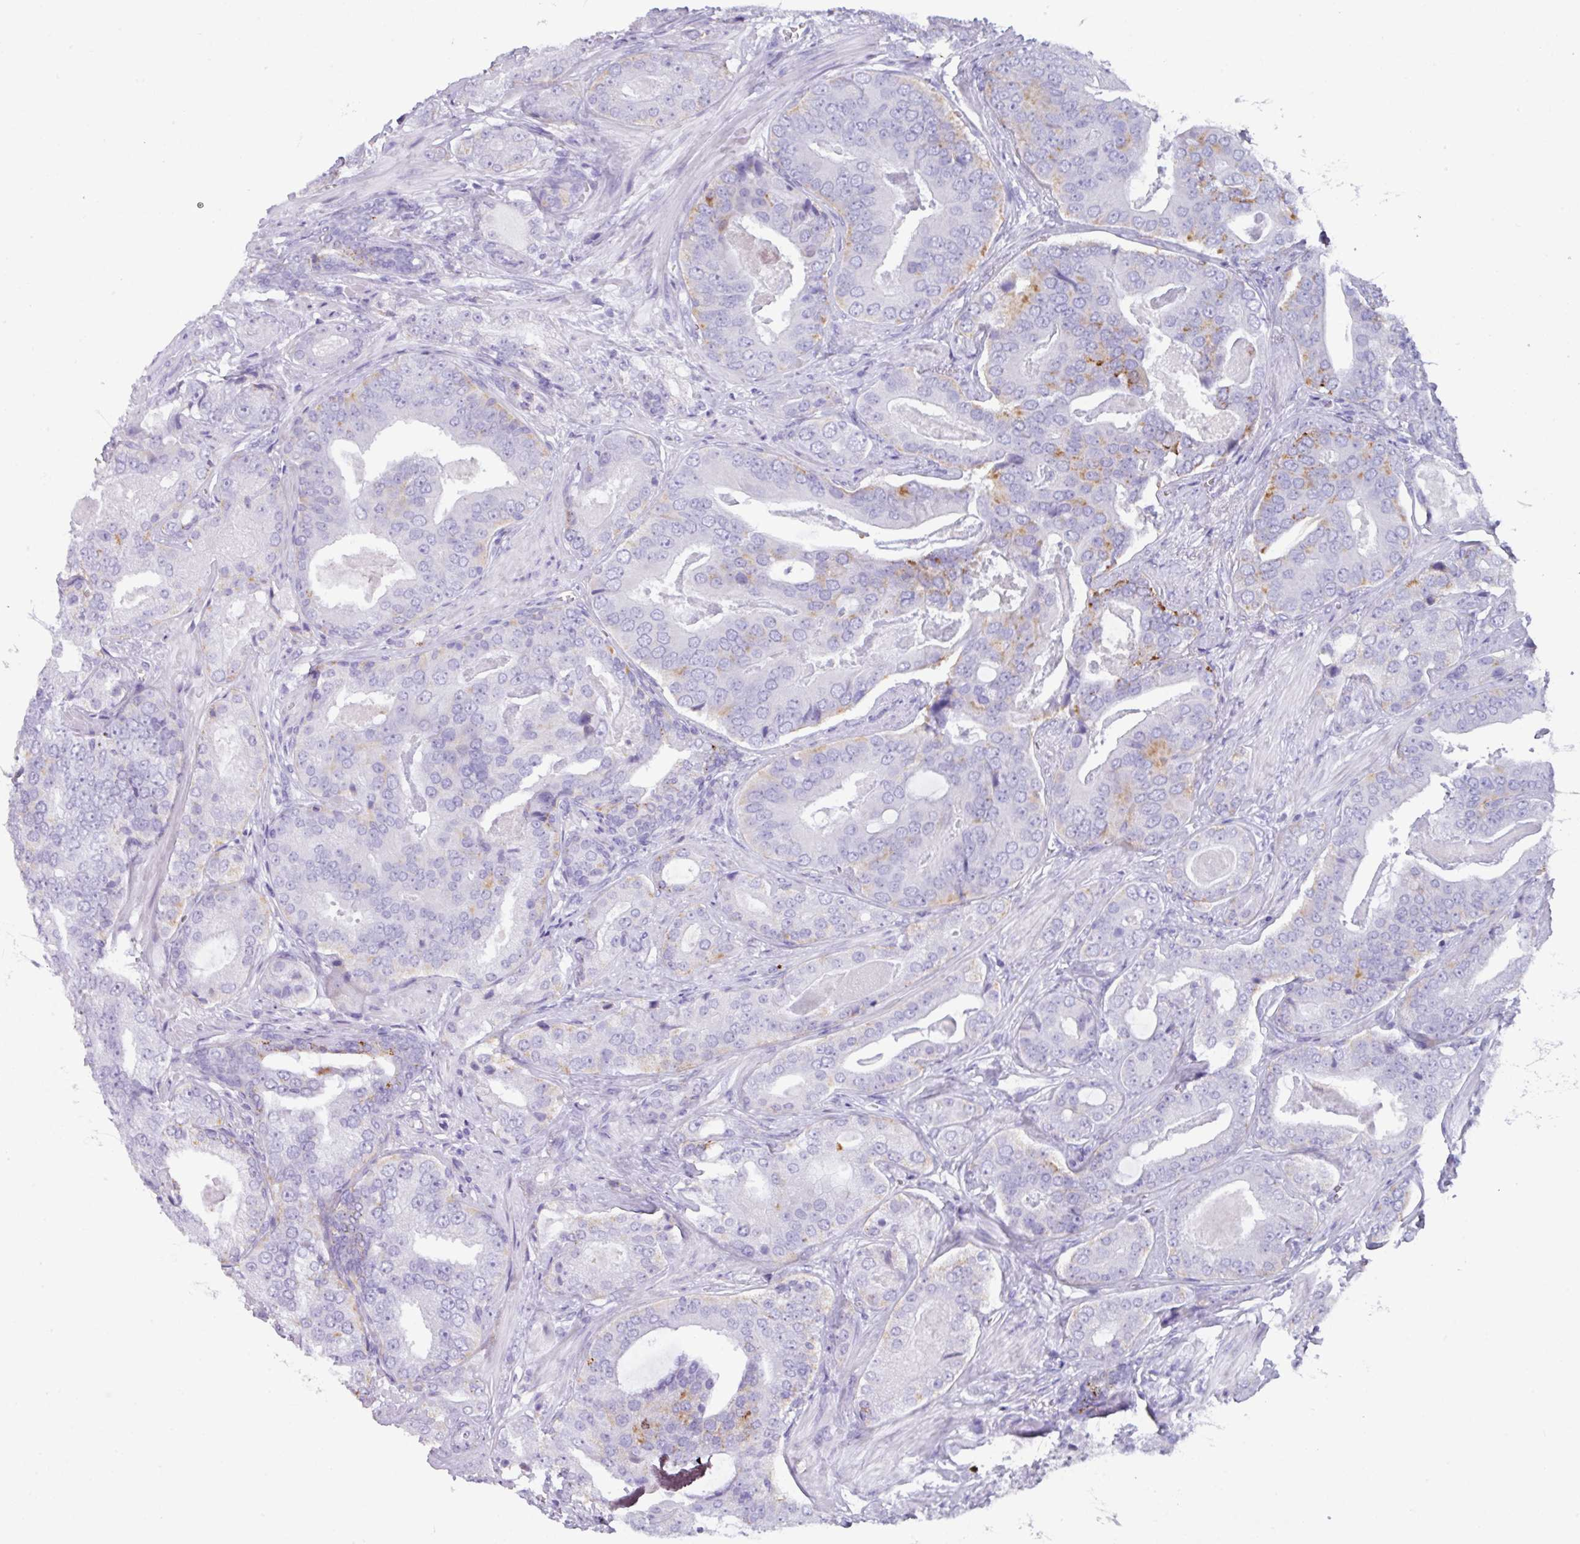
{"staining": {"intensity": "weak", "quantity": "<25%", "location": "cytoplasmic/membranous"}, "tissue": "prostate cancer", "cell_type": "Tumor cells", "image_type": "cancer", "snomed": [{"axis": "morphology", "description": "Adenocarcinoma, High grade"}, {"axis": "topography", "description": "Prostate"}], "caption": "Immunohistochemistry micrograph of prostate high-grade adenocarcinoma stained for a protein (brown), which displays no expression in tumor cells.", "gene": "NCCRP1", "patient": {"sex": "male", "age": 71}}